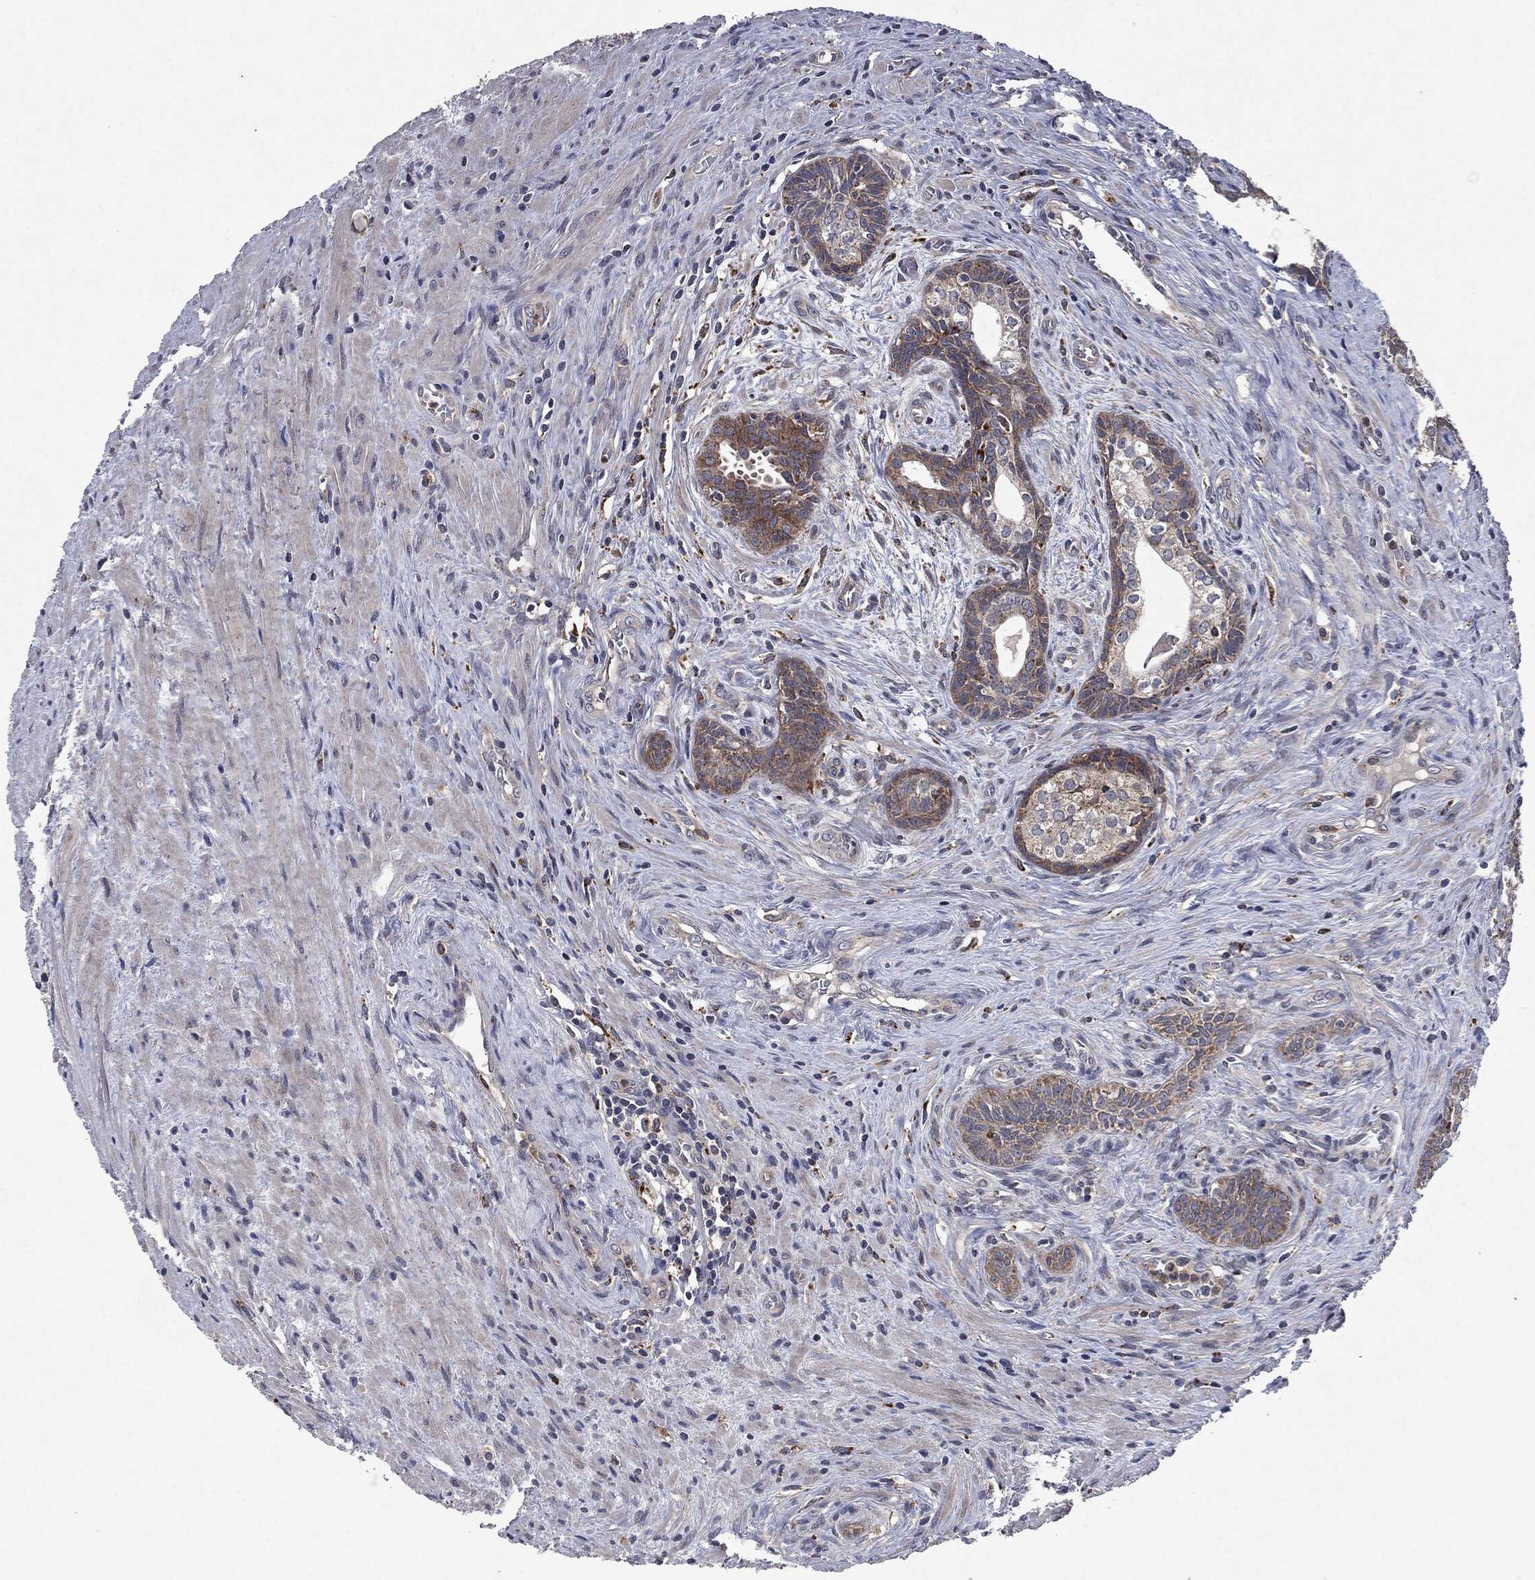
{"staining": {"intensity": "moderate", "quantity": "25%-75%", "location": "cytoplasmic/membranous"}, "tissue": "prostate cancer", "cell_type": "Tumor cells", "image_type": "cancer", "snomed": [{"axis": "morphology", "description": "Adenocarcinoma, NOS"}, {"axis": "morphology", "description": "Adenocarcinoma, High grade"}, {"axis": "topography", "description": "Prostate"}], "caption": "The photomicrograph reveals a brown stain indicating the presence of a protein in the cytoplasmic/membranous of tumor cells in prostate cancer (adenocarcinoma (high-grade)).", "gene": "SLC31A2", "patient": {"sex": "male", "age": 61}}